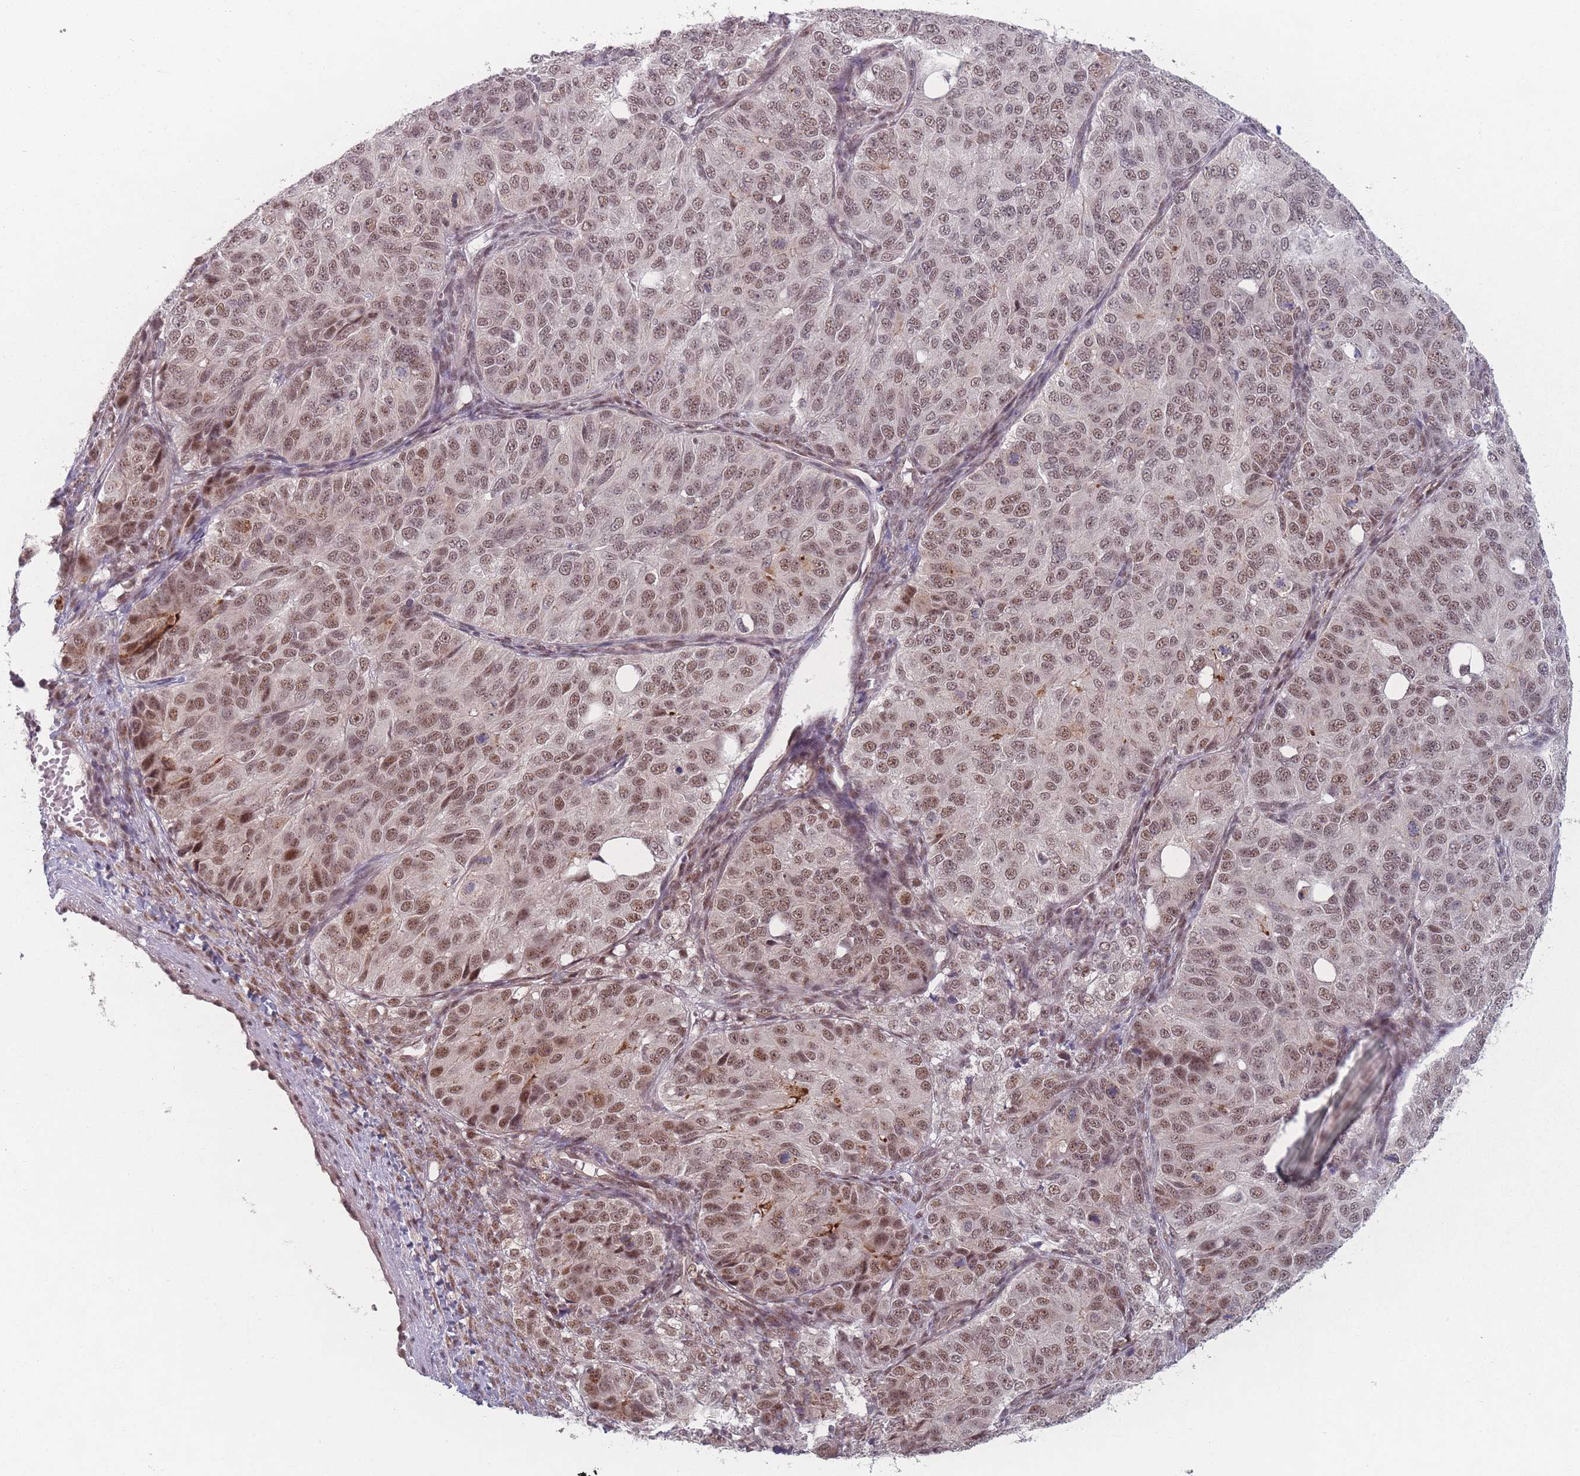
{"staining": {"intensity": "moderate", "quantity": ">75%", "location": "nuclear"}, "tissue": "ovarian cancer", "cell_type": "Tumor cells", "image_type": "cancer", "snomed": [{"axis": "morphology", "description": "Carcinoma, endometroid"}, {"axis": "topography", "description": "Ovary"}], "caption": "An IHC photomicrograph of tumor tissue is shown. Protein staining in brown shows moderate nuclear positivity in ovarian cancer within tumor cells.", "gene": "ZC3H14", "patient": {"sex": "female", "age": 51}}